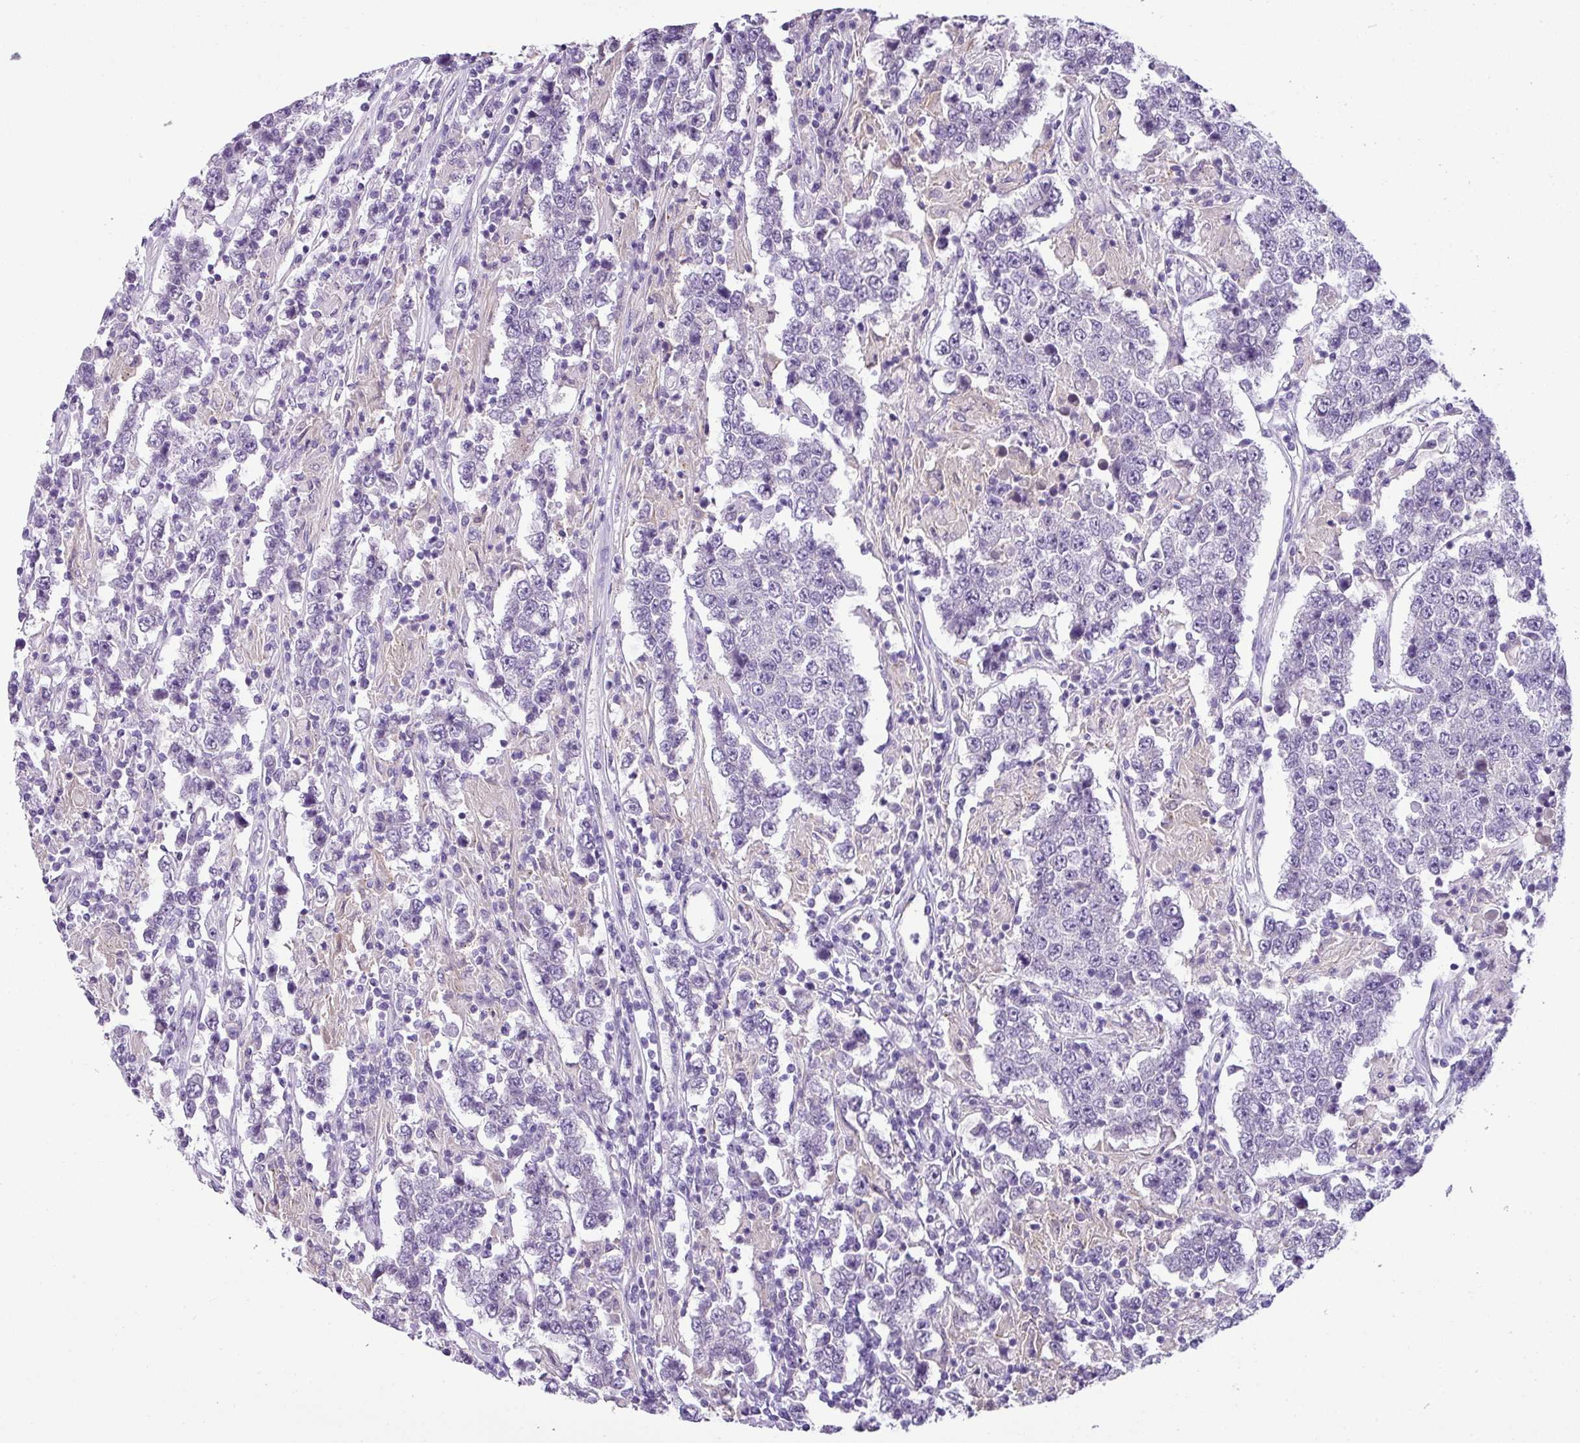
{"staining": {"intensity": "negative", "quantity": "none", "location": "none"}, "tissue": "testis cancer", "cell_type": "Tumor cells", "image_type": "cancer", "snomed": [{"axis": "morphology", "description": "Normal tissue, NOS"}, {"axis": "morphology", "description": "Urothelial carcinoma, High grade"}, {"axis": "morphology", "description": "Seminoma, NOS"}, {"axis": "morphology", "description": "Carcinoma, Embryonal, NOS"}, {"axis": "topography", "description": "Urinary bladder"}, {"axis": "topography", "description": "Testis"}], "caption": "High magnification brightfield microscopy of testis cancer (urothelial carcinoma (high-grade)) stained with DAB (brown) and counterstained with hematoxylin (blue): tumor cells show no significant positivity.", "gene": "TMEM178B", "patient": {"sex": "male", "age": 41}}